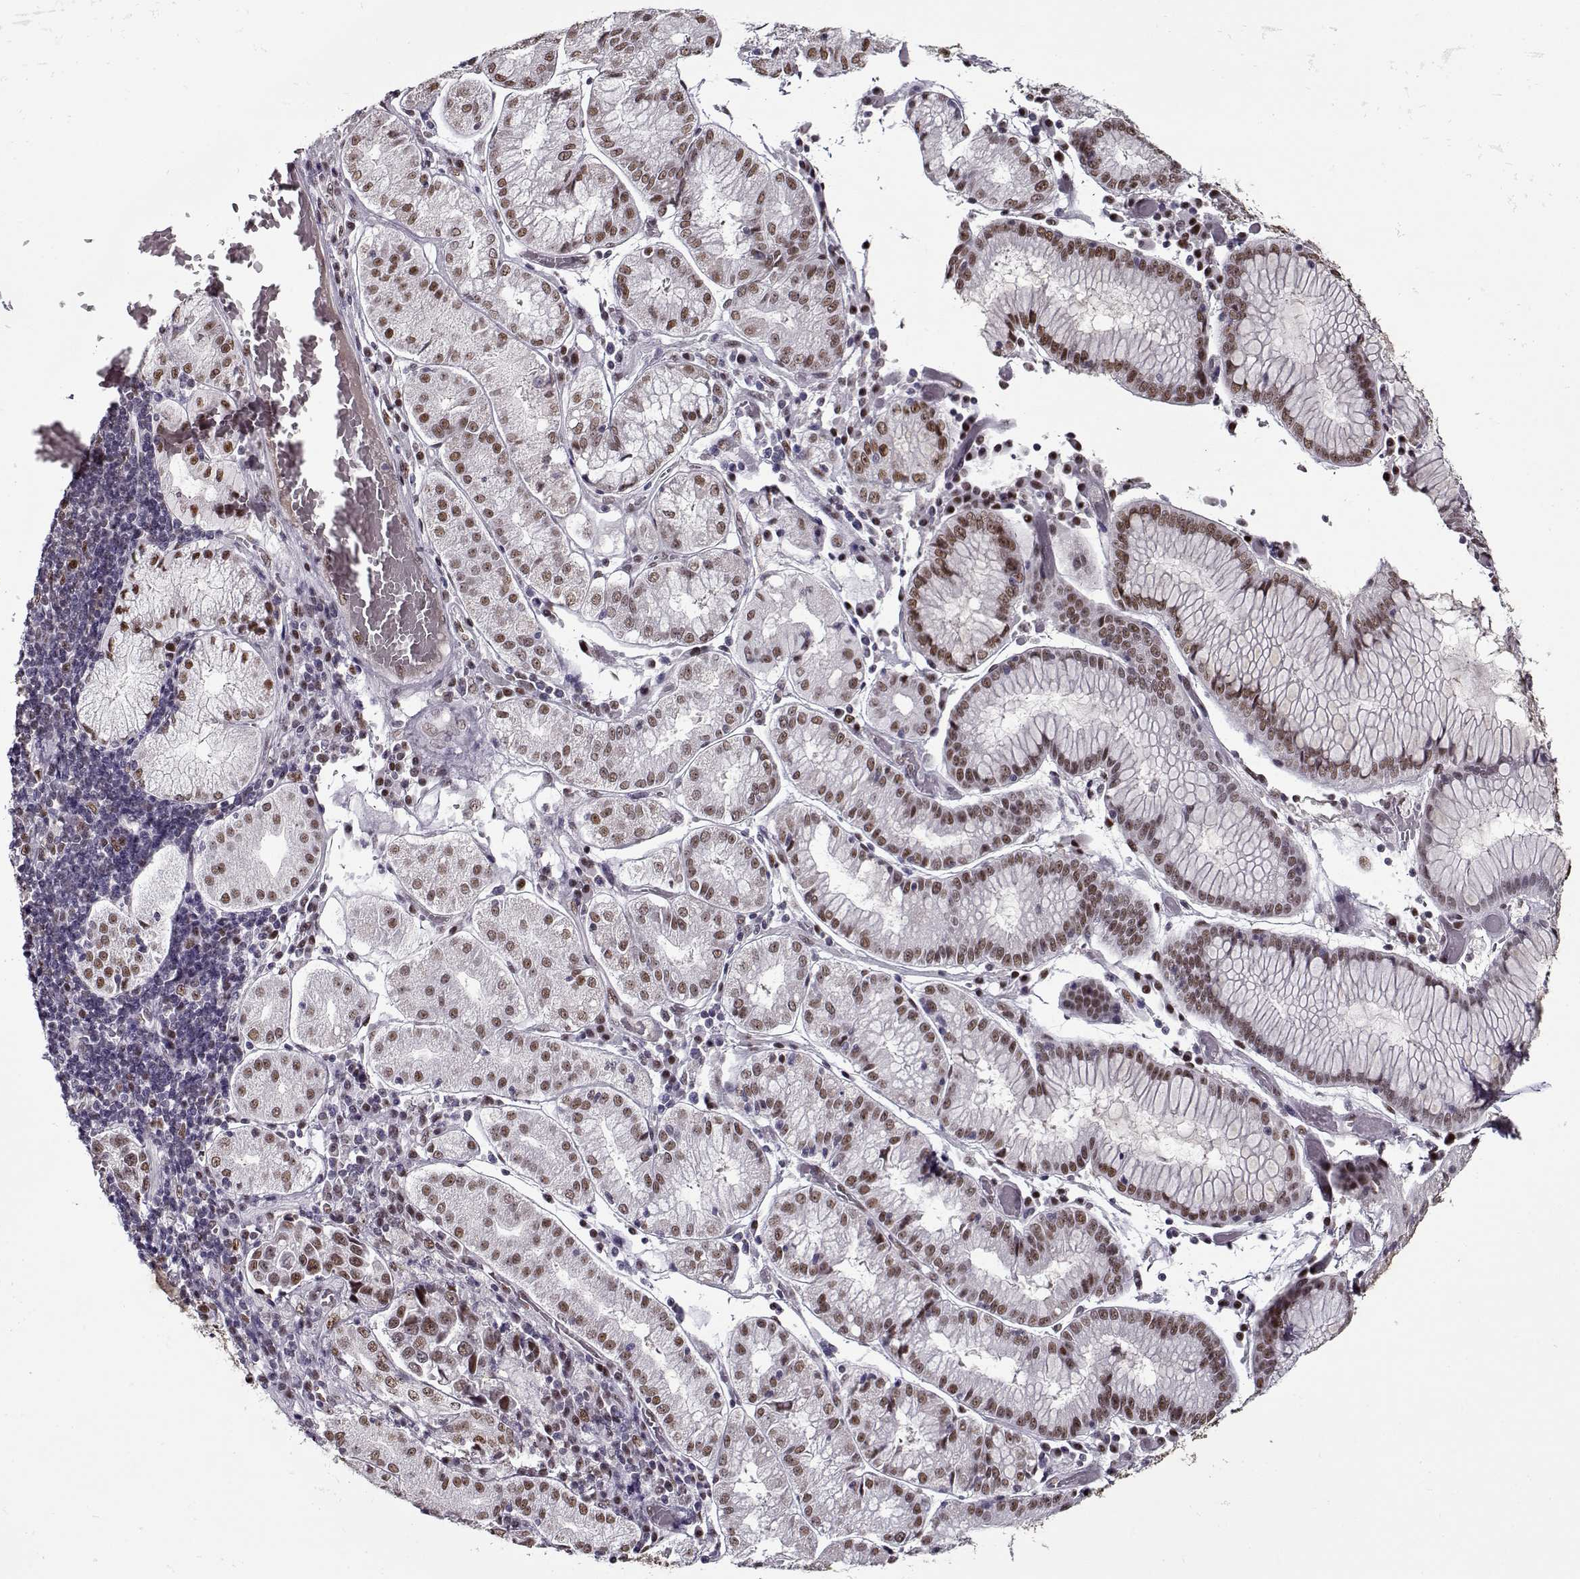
{"staining": {"intensity": "moderate", "quantity": ">75%", "location": "nuclear"}, "tissue": "stomach cancer", "cell_type": "Tumor cells", "image_type": "cancer", "snomed": [{"axis": "morphology", "description": "Adenocarcinoma, NOS"}, {"axis": "topography", "description": "Stomach"}], "caption": "Moderate nuclear protein positivity is appreciated in approximately >75% of tumor cells in adenocarcinoma (stomach).", "gene": "PRMT8", "patient": {"sex": "male", "age": 93}}